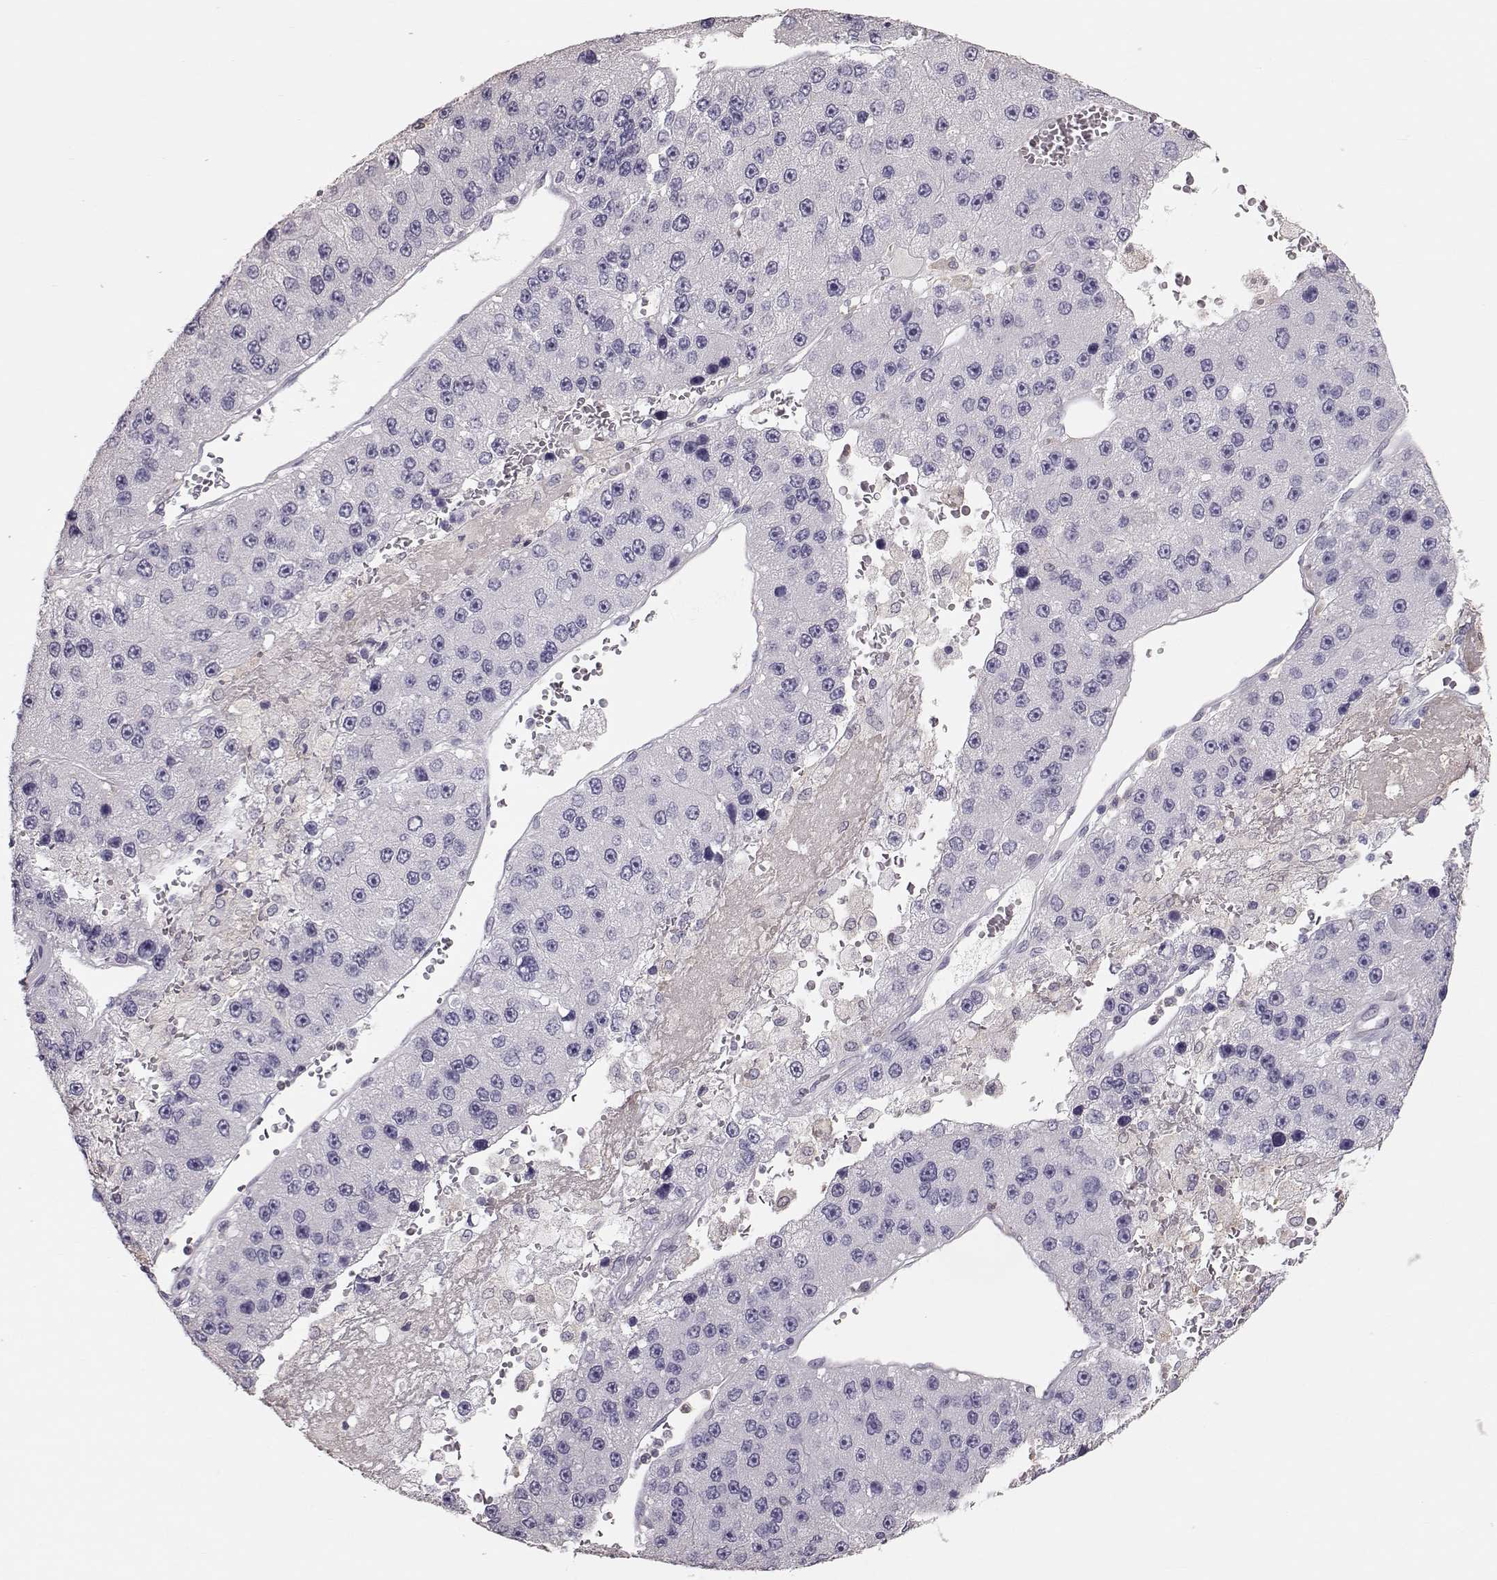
{"staining": {"intensity": "negative", "quantity": "none", "location": "none"}, "tissue": "liver cancer", "cell_type": "Tumor cells", "image_type": "cancer", "snomed": [{"axis": "morphology", "description": "Carcinoma, Hepatocellular, NOS"}, {"axis": "topography", "description": "Liver"}], "caption": "The micrograph shows no significant positivity in tumor cells of liver hepatocellular carcinoma. The staining was performed using DAB to visualize the protein expression in brown, while the nuclei were stained in blue with hematoxylin (Magnification: 20x).", "gene": "POU1F1", "patient": {"sex": "female", "age": 73}}